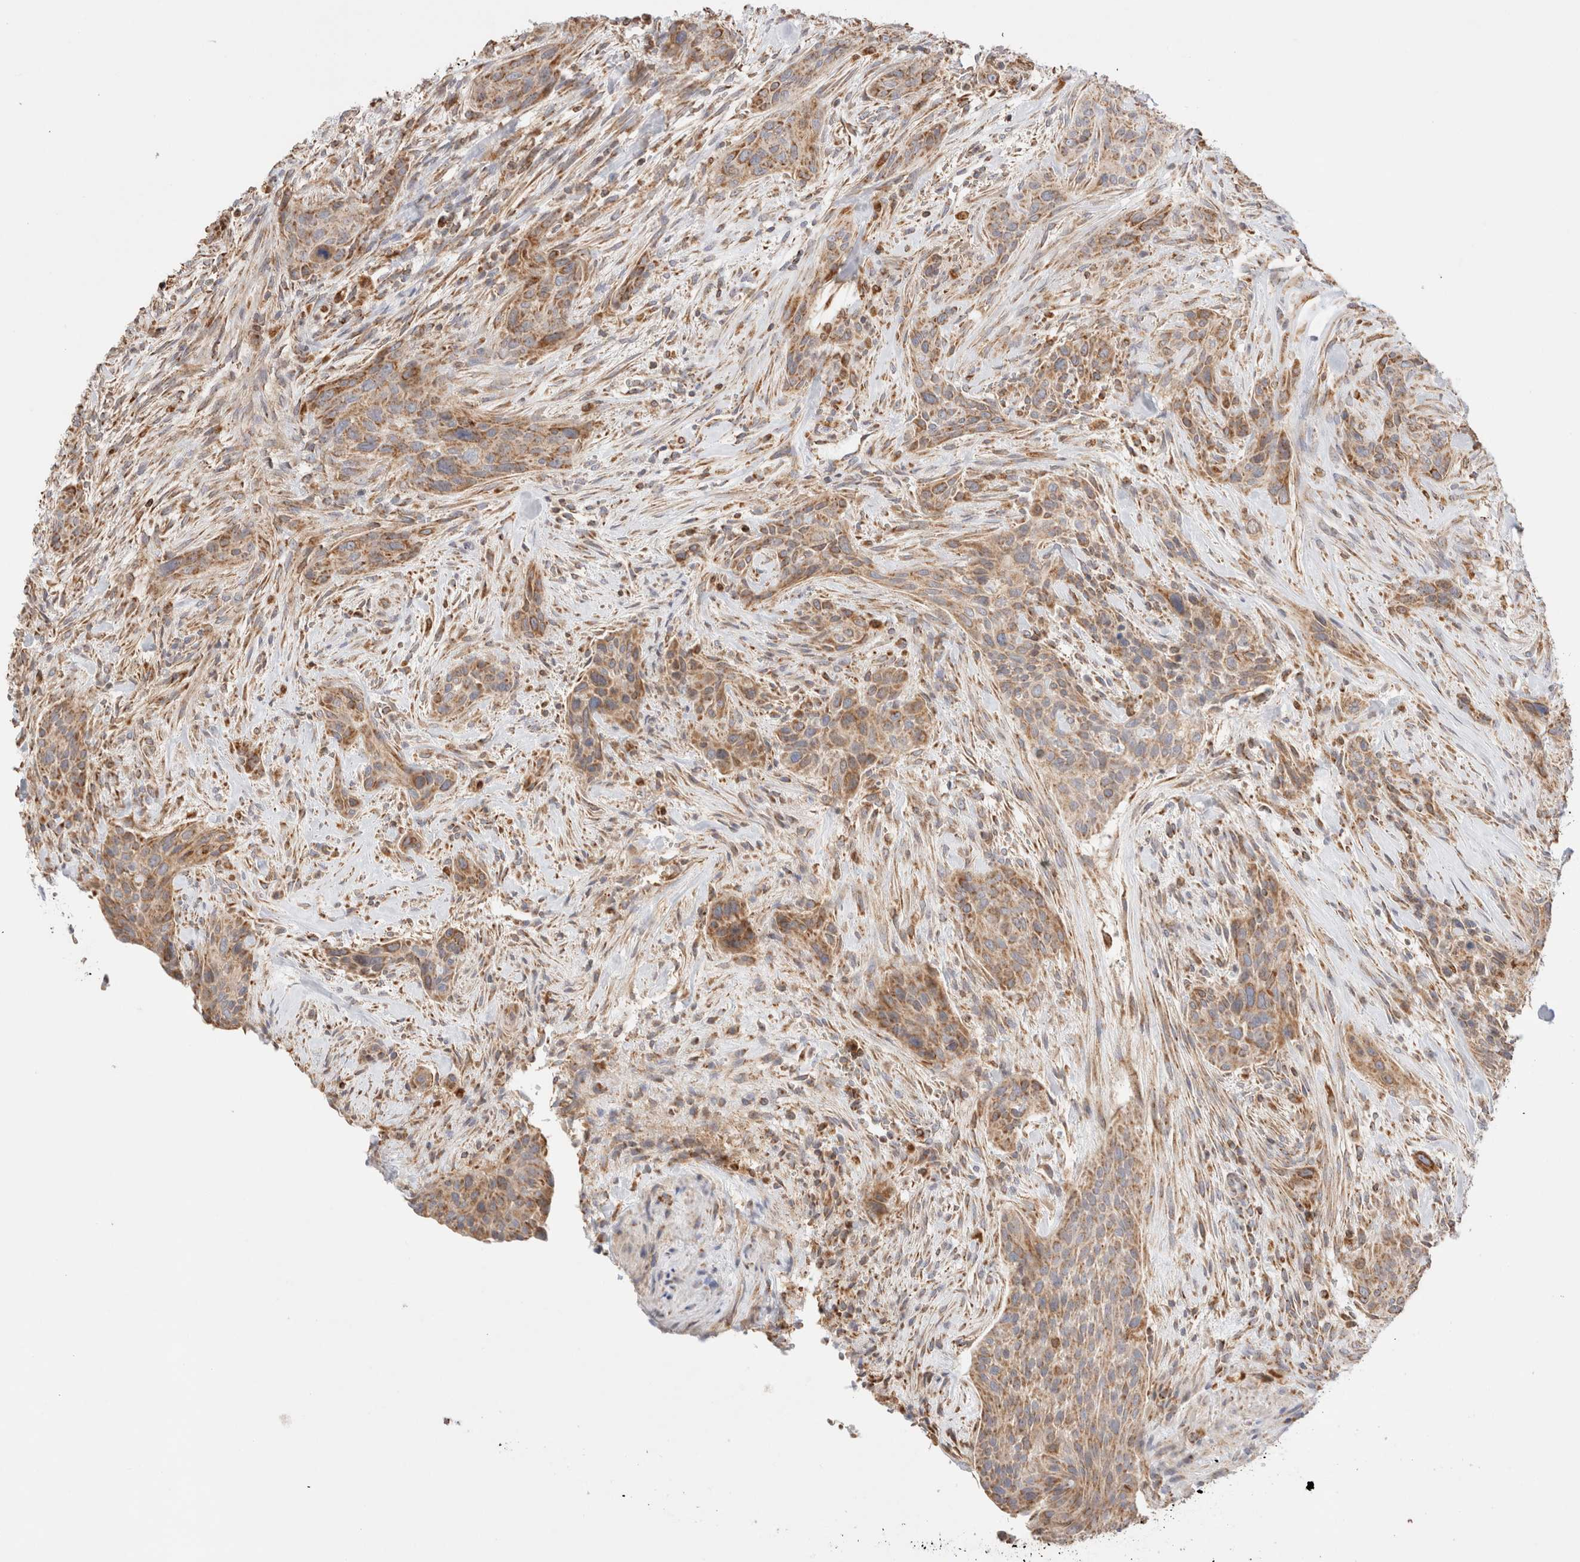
{"staining": {"intensity": "moderate", "quantity": ">75%", "location": "cytoplasmic/membranous"}, "tissue": "urothelial cancer", "cell_type": "Tumor cells", "image_type": "cancer", "snomed": [{"axis": "morphology", "description": "Urothelial carcinoma, High grade"}, {"axis": "topography", "description": "Urinary bladder"}], "caption": "The histopathology image reveals immunohistochemical staining of urothelial cancer. There is moderate cytoplasmic/membranous staining is seen in about >75% of tumor cells.", "gene": "TMPPE", "patient": {"sex": "male", "age": 35}}